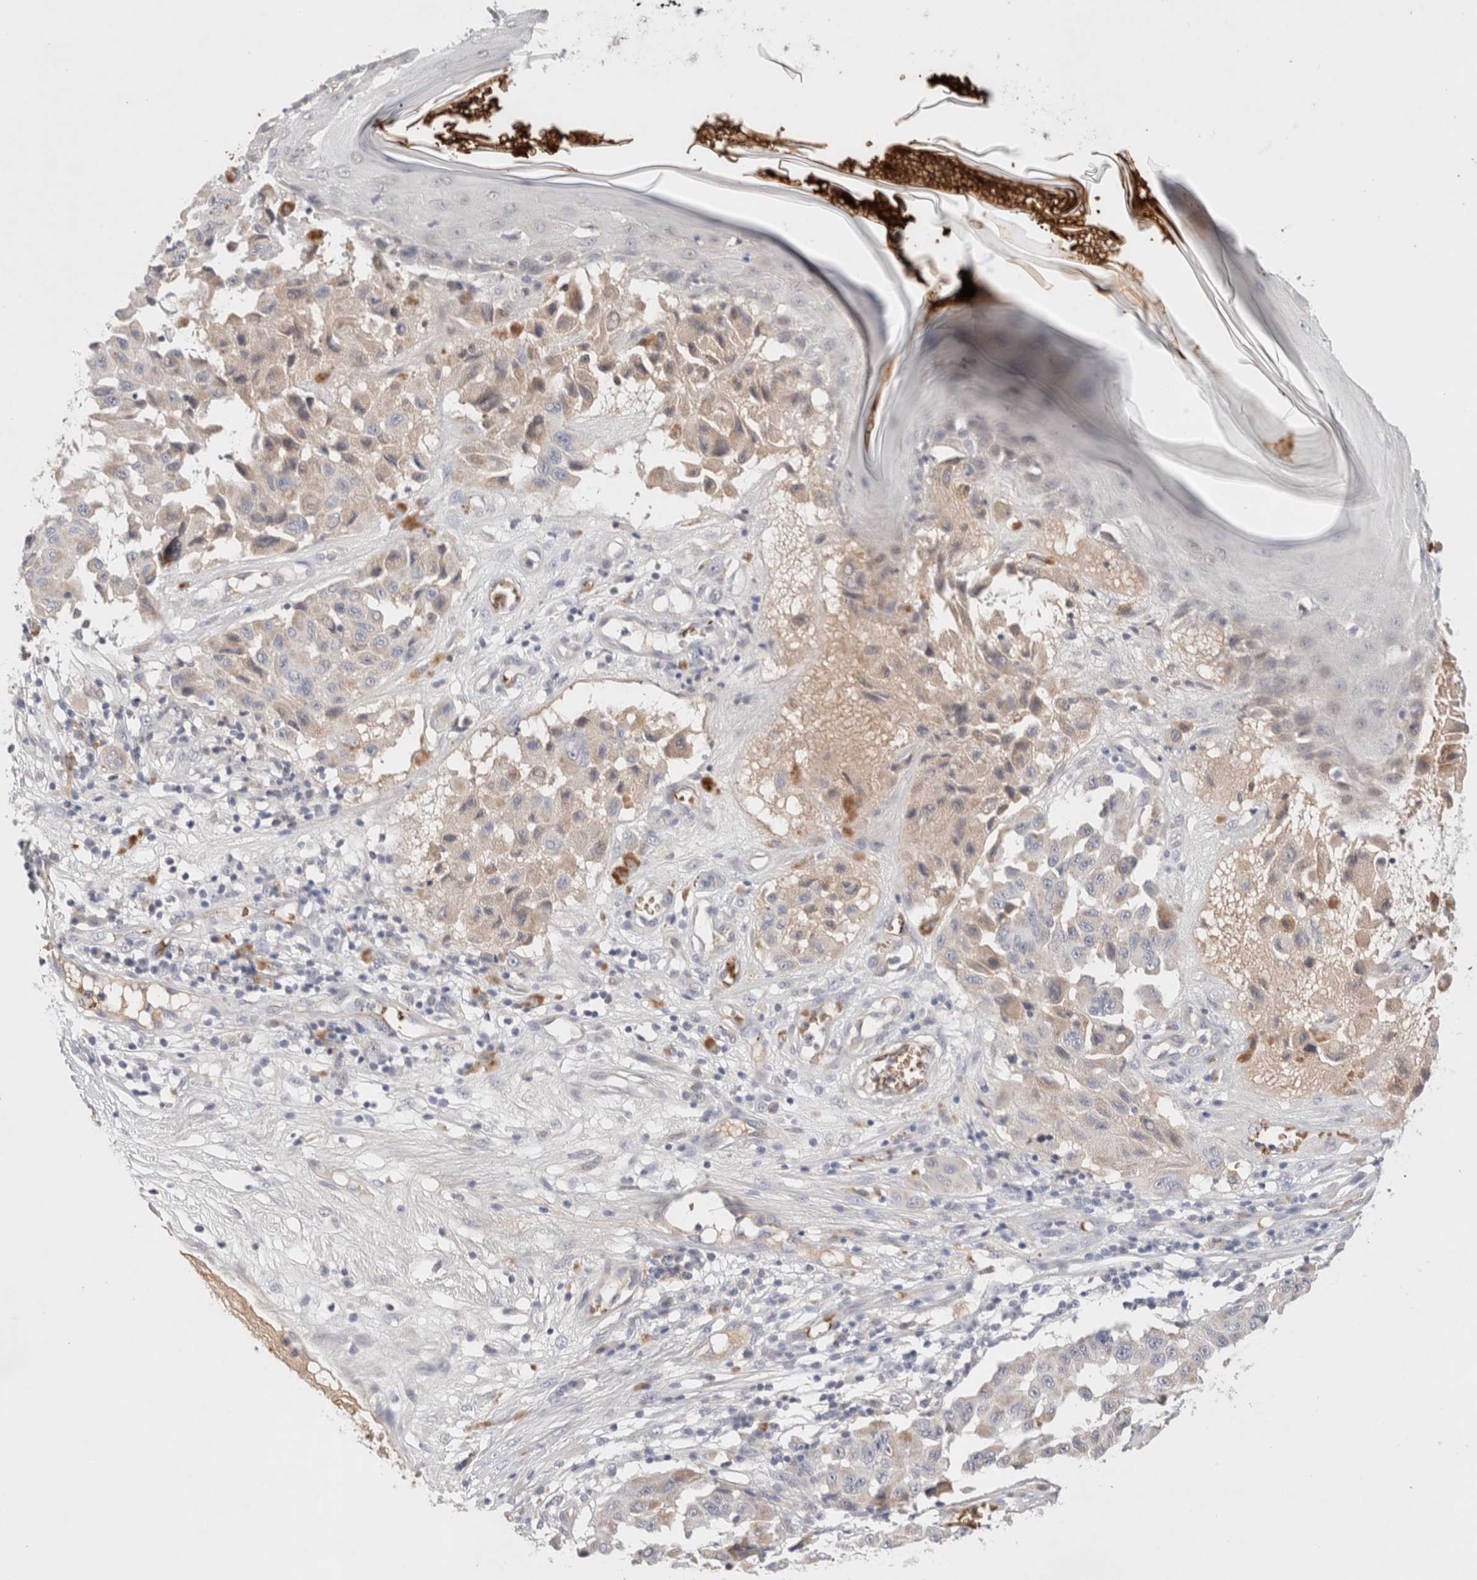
{"staining": {"intensity": "weak", "quantity": "<25%", "location": "cytoplasmic/membranous"}, "tissue": "melanoma", "cell_type": "Tumor cells", "image_type": "cancer", "snomed": [{"axis": "morphology", "description": "Malignant melanoma, NOS"}, {"axis": "topography", "description": "Skin"}], "caption": "Histopathology image shows no protein expression in tumor cells of melanoma tissue. Nuclei are stained in blue.", "gene": "MST1", "patient": {"sex": "male", "age": 30}}